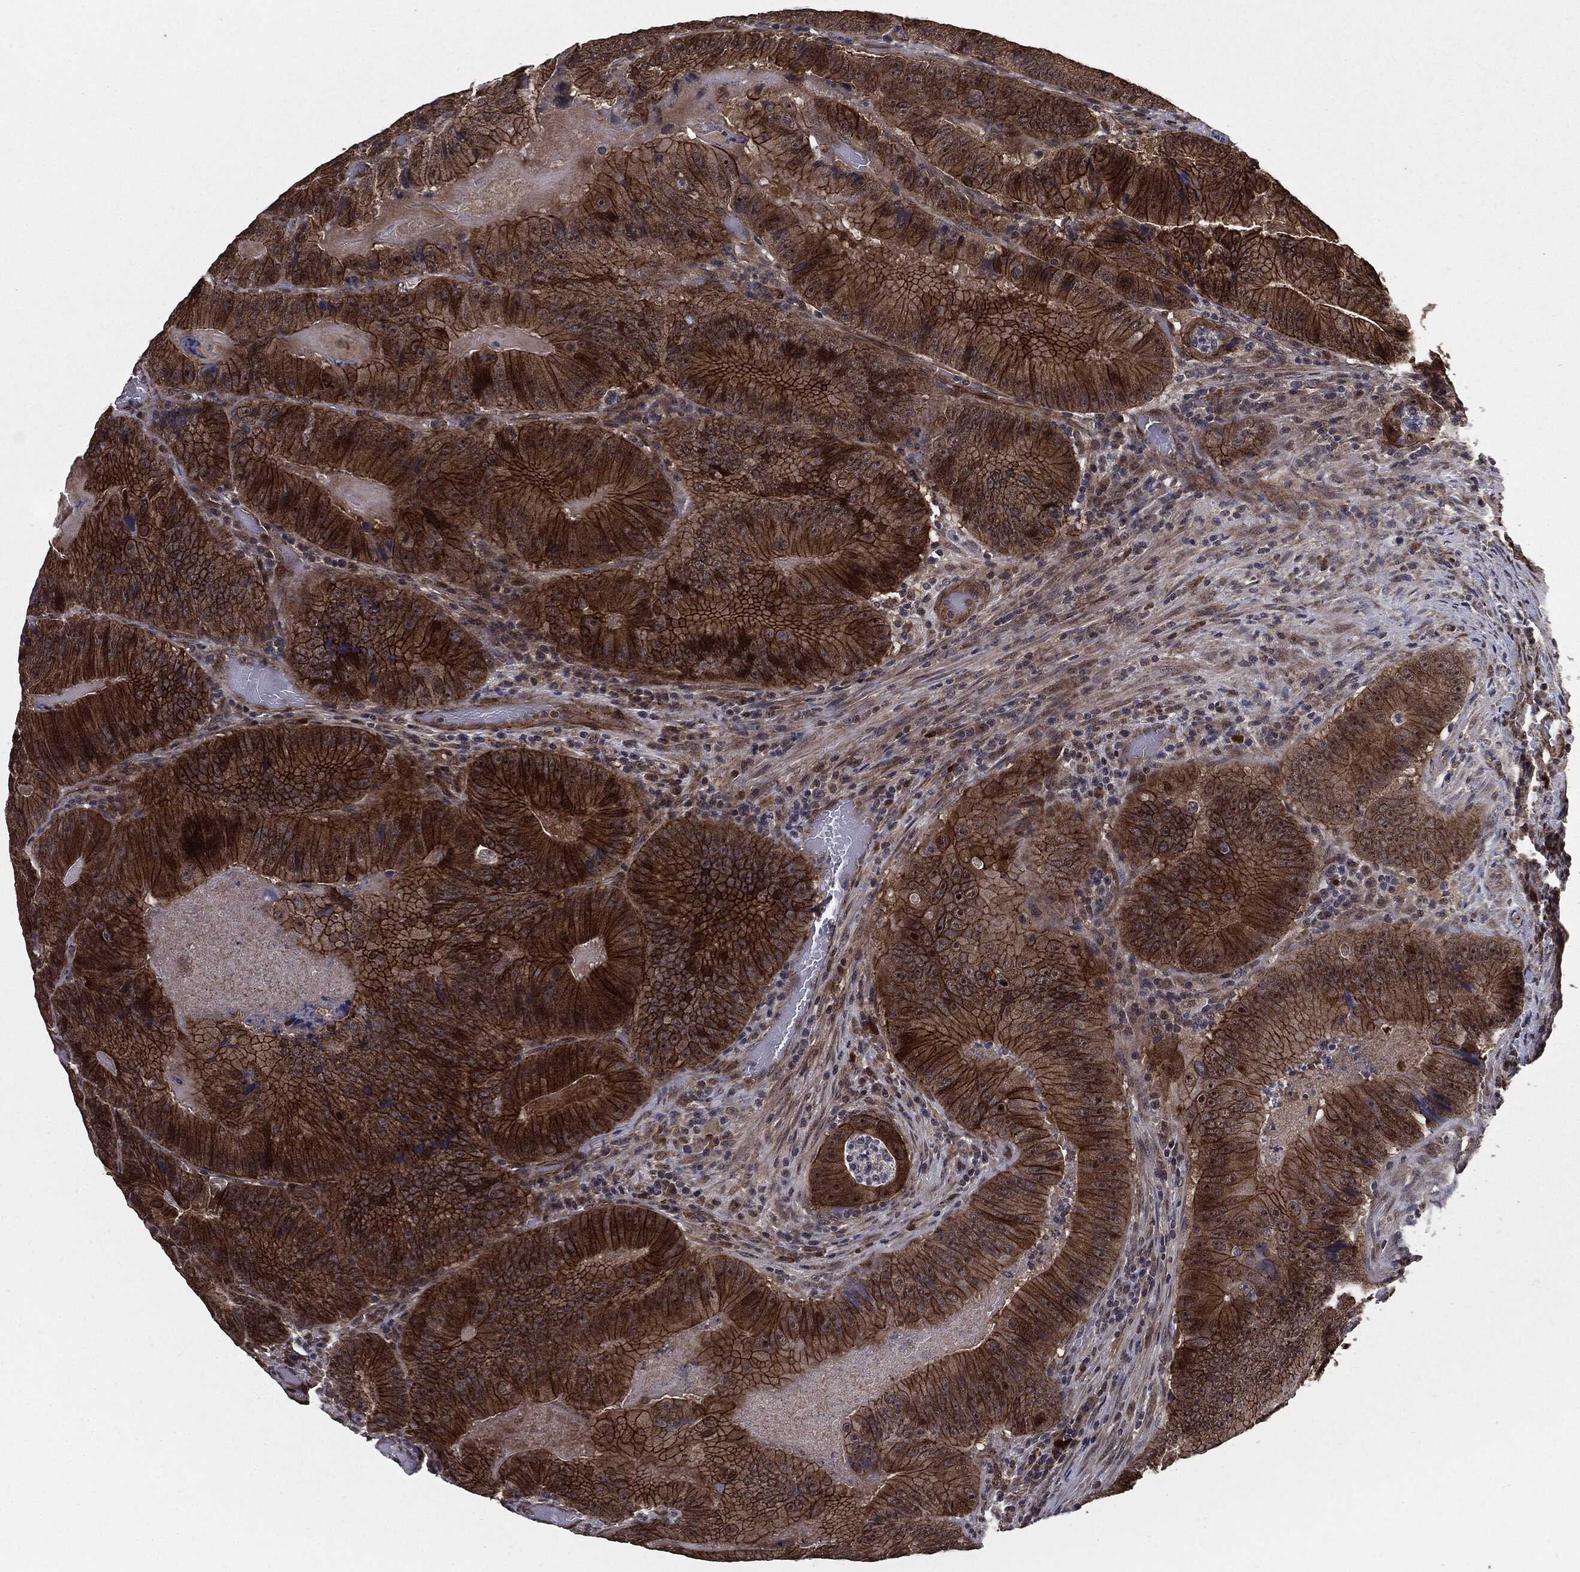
{"staining": {"intensity": "strong", "quantity": ">75%", "location": "cytoplasmic/membranous"}, "tissue": "colorectal cancer", "cell_type": "Tumor cells", "image_type": "cancer", "snomed": [{"axis": "morphology", "description": "Adenocarcinoma, NOS"}, {"axis": "topography", "description": "Colon"}], "caption": "Immunohistochemical staining of human colorectal cancer reveals strong cytoplasmic/membranous protein positivity in approximately >75% of tumor cells. Nuclei are stained in blue.", "gene": "PTPA", "patient": {"sex": "female", "age": 86}}